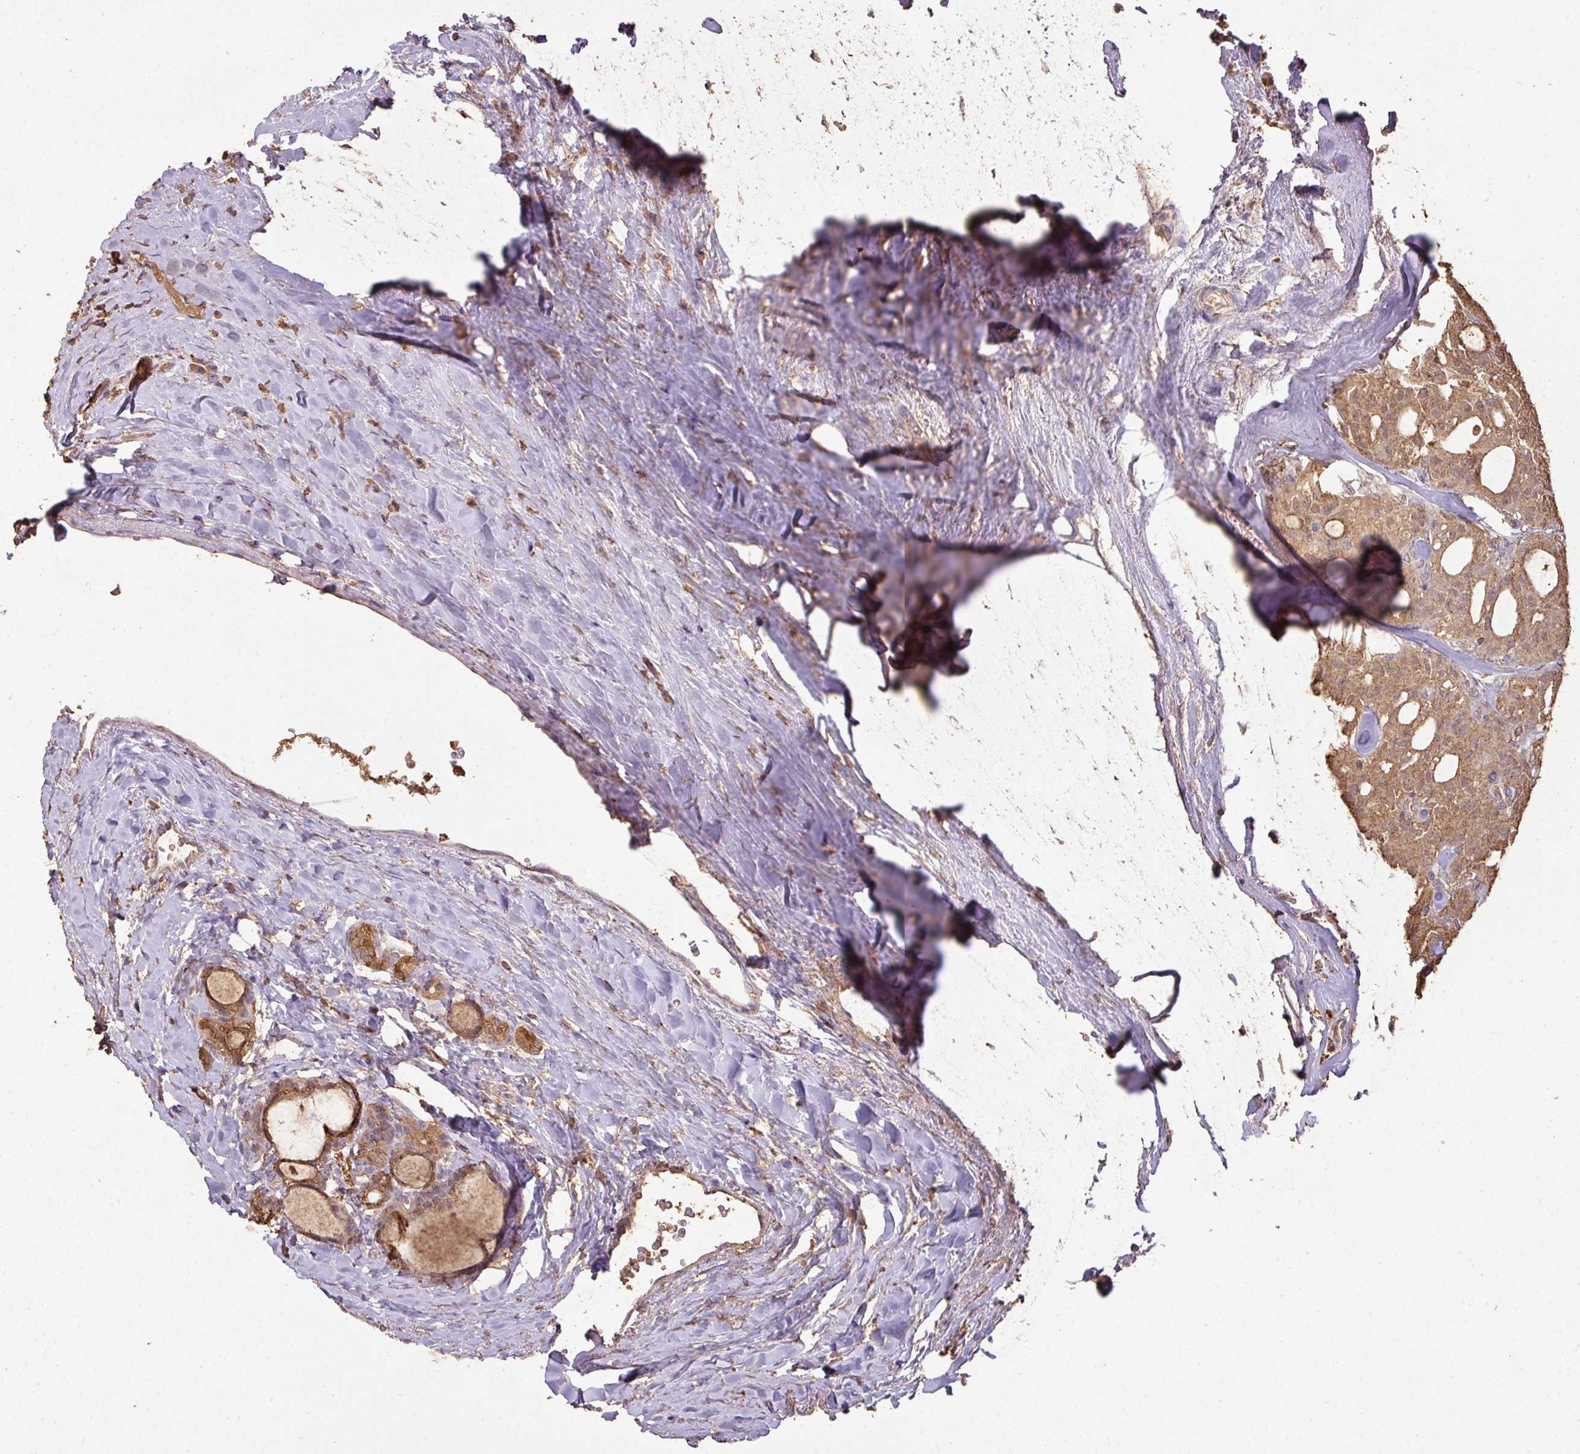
{"staining": {"intensity": "moderate", "quantity": ">75%", "location": "cytoplasmic/membranous"}, "tissue": "thyroid cancer", "cell_type": "Tumor cells", "image_type": "cancer", "snomed": [{"axis": "morphology", "description": "Follicular adenoma carcinoma, NOS"}, {"axis": "topography", "description": "Thyroid gland"}], "caption": "Follicular adenoma carcinoma (thyroid) stained with immunohistochemistry (IHC) exhibits moderate cytoplasmic/membranous expression in approximately >75% of tumor cells. The protein is shown in brown color, while the nuclei are stained blue.", "gene": "ATAT1", "patient": {"sex": "male", "age": 75}}